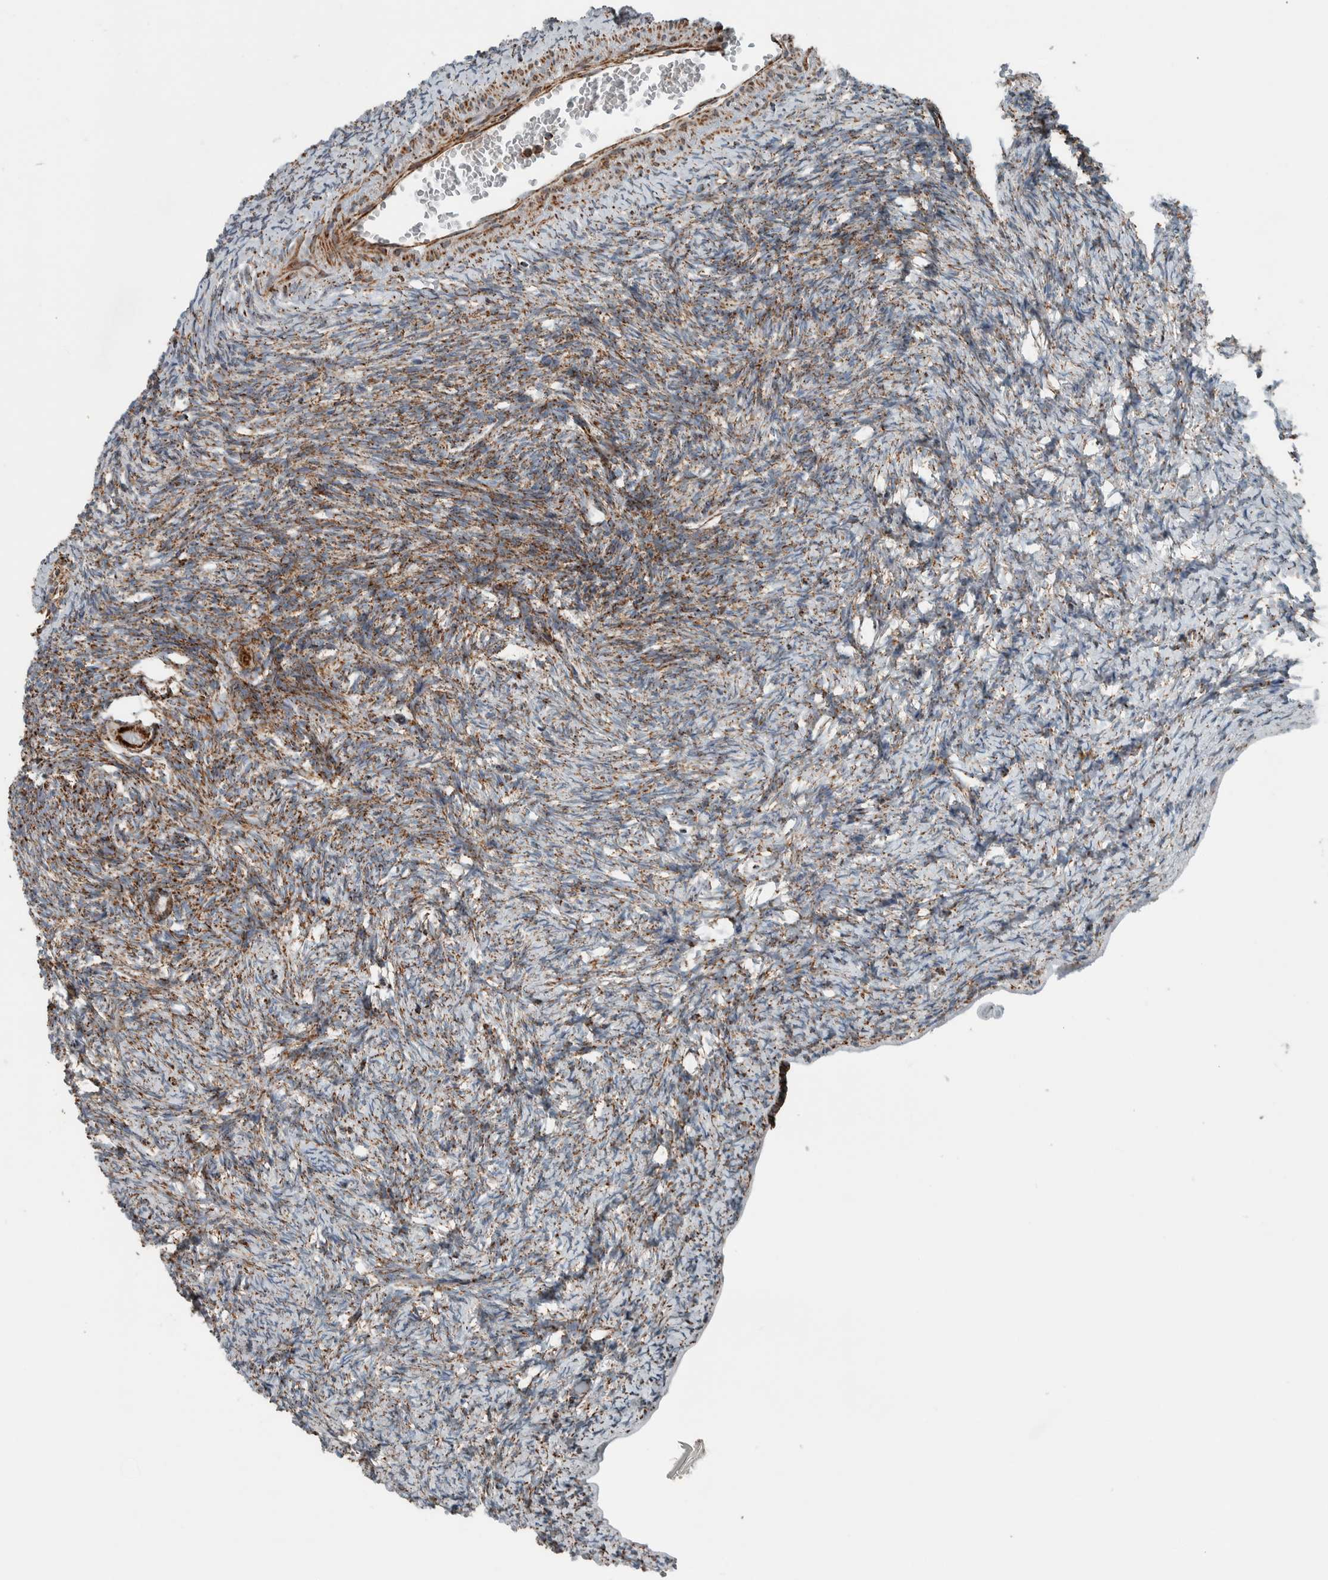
{"staining": {"intensity": "strong", "quantity": ">75%", "location": "cytoplasmic/membranous"}, "tissue": "ovary", "cell_type": "Follicle cells", "image_type": "normal", "snomed": [{"axis": "morphology", "description": "Normal tissue, NOS"}, {"axis": "topography", "description": "Ovary"}], "caption": "Ovary stained with a brown dye shows strong cytoplasmic/membranous positive expression in approximately >75% of follicle cells.", "gene": "CNTROB", "patient": {"sex": "female", "age": 34}}